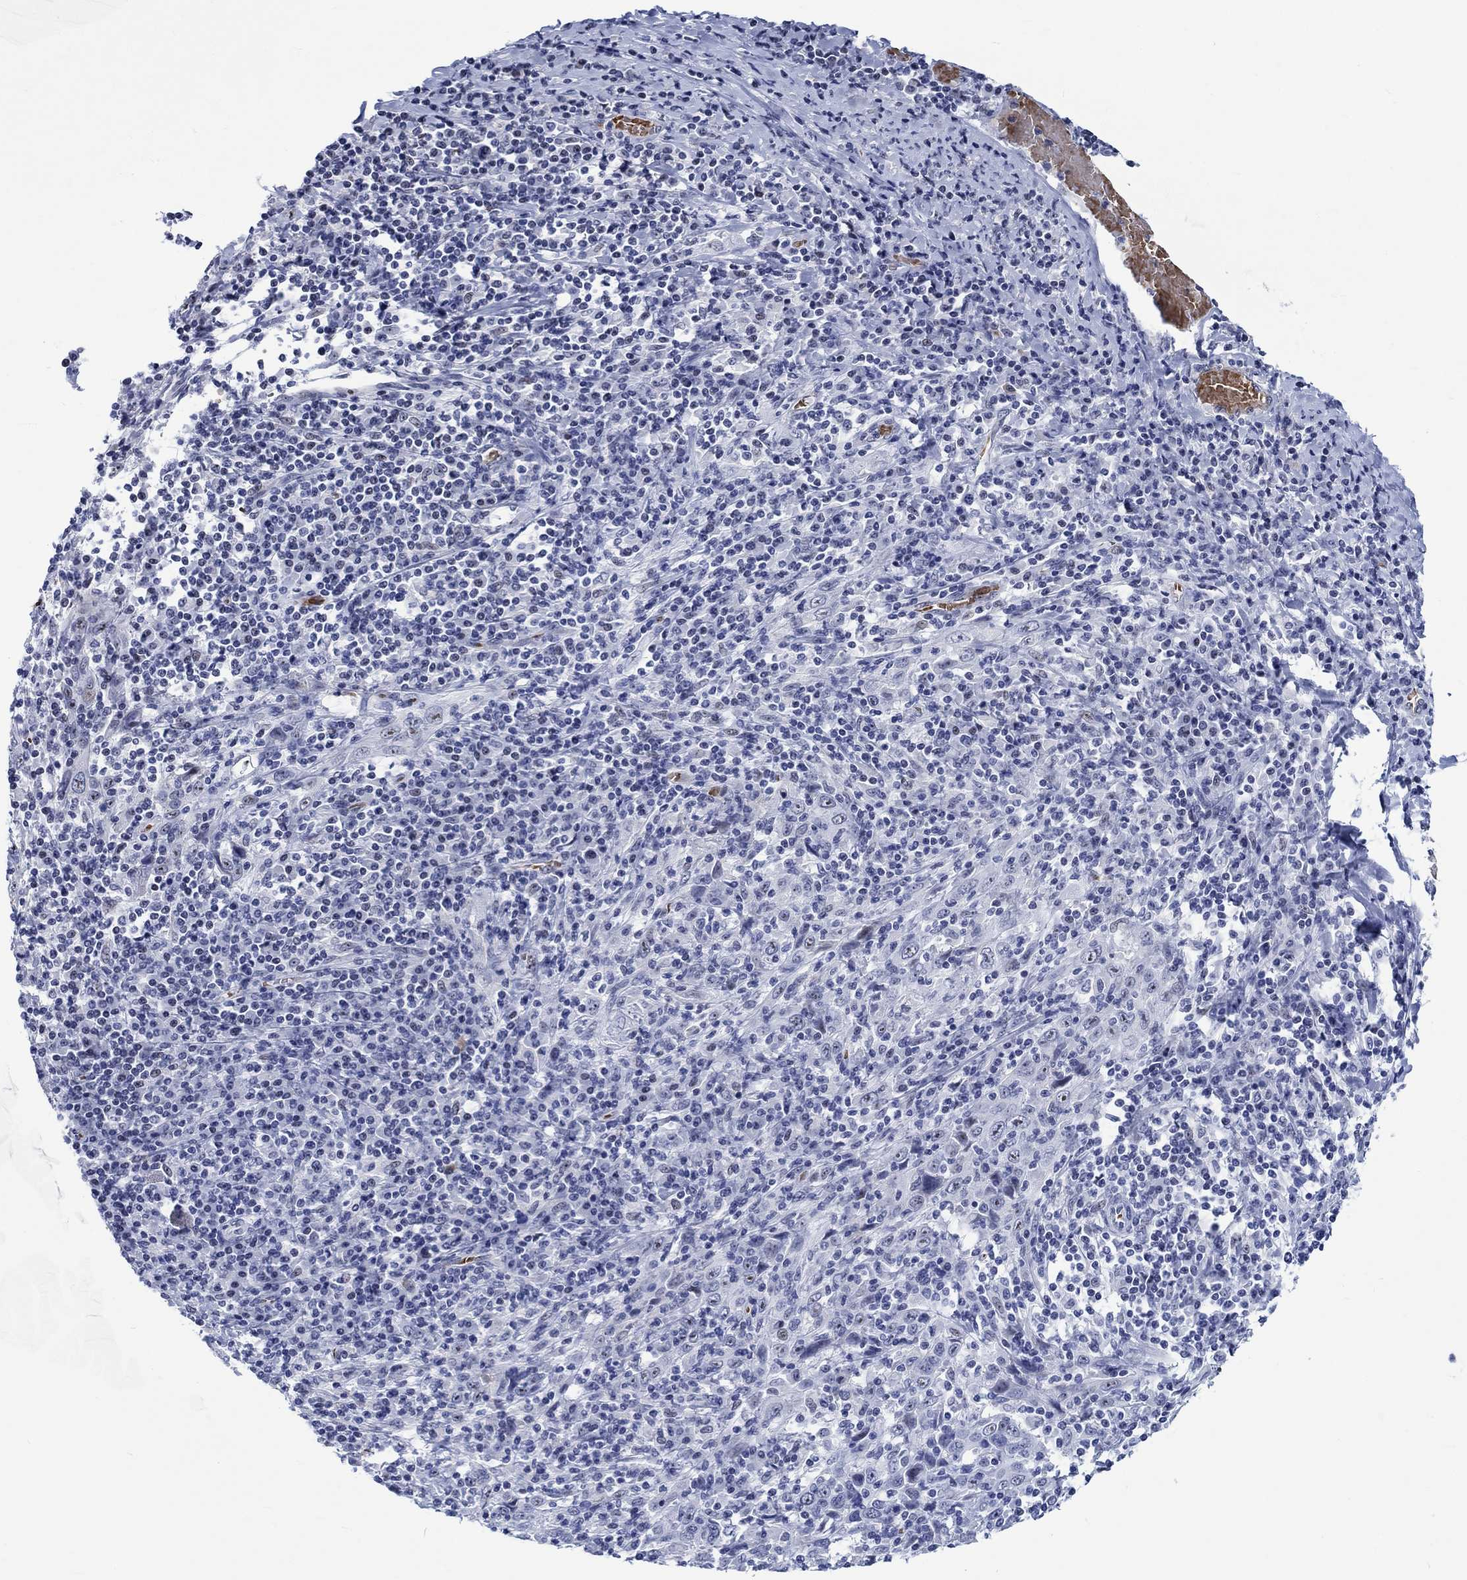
{"staining": {"intensity": "moderate", "quantity": "<25%", "location": "nuclear"}, "tissue": "cervical cancer", "cell_type": "Tumor cells", "image_type": "cancer", "snomed": [{"axis": "morphology", "description": "Squamous cell carcinoma, NOS"}, {"axis": "topography", "description": "Cervix"}], "caption": "Immunohistochemistry (IHC) (DAB (3,3'-diaminobenzidine)) staining of cervical cancer (squamous cell carcinoma) exhibits moderate nuclear protein expression in approximately <25% of tumor cells.", "gene": "ZNF446", "patient": {"sex": "female", "age": 46}}